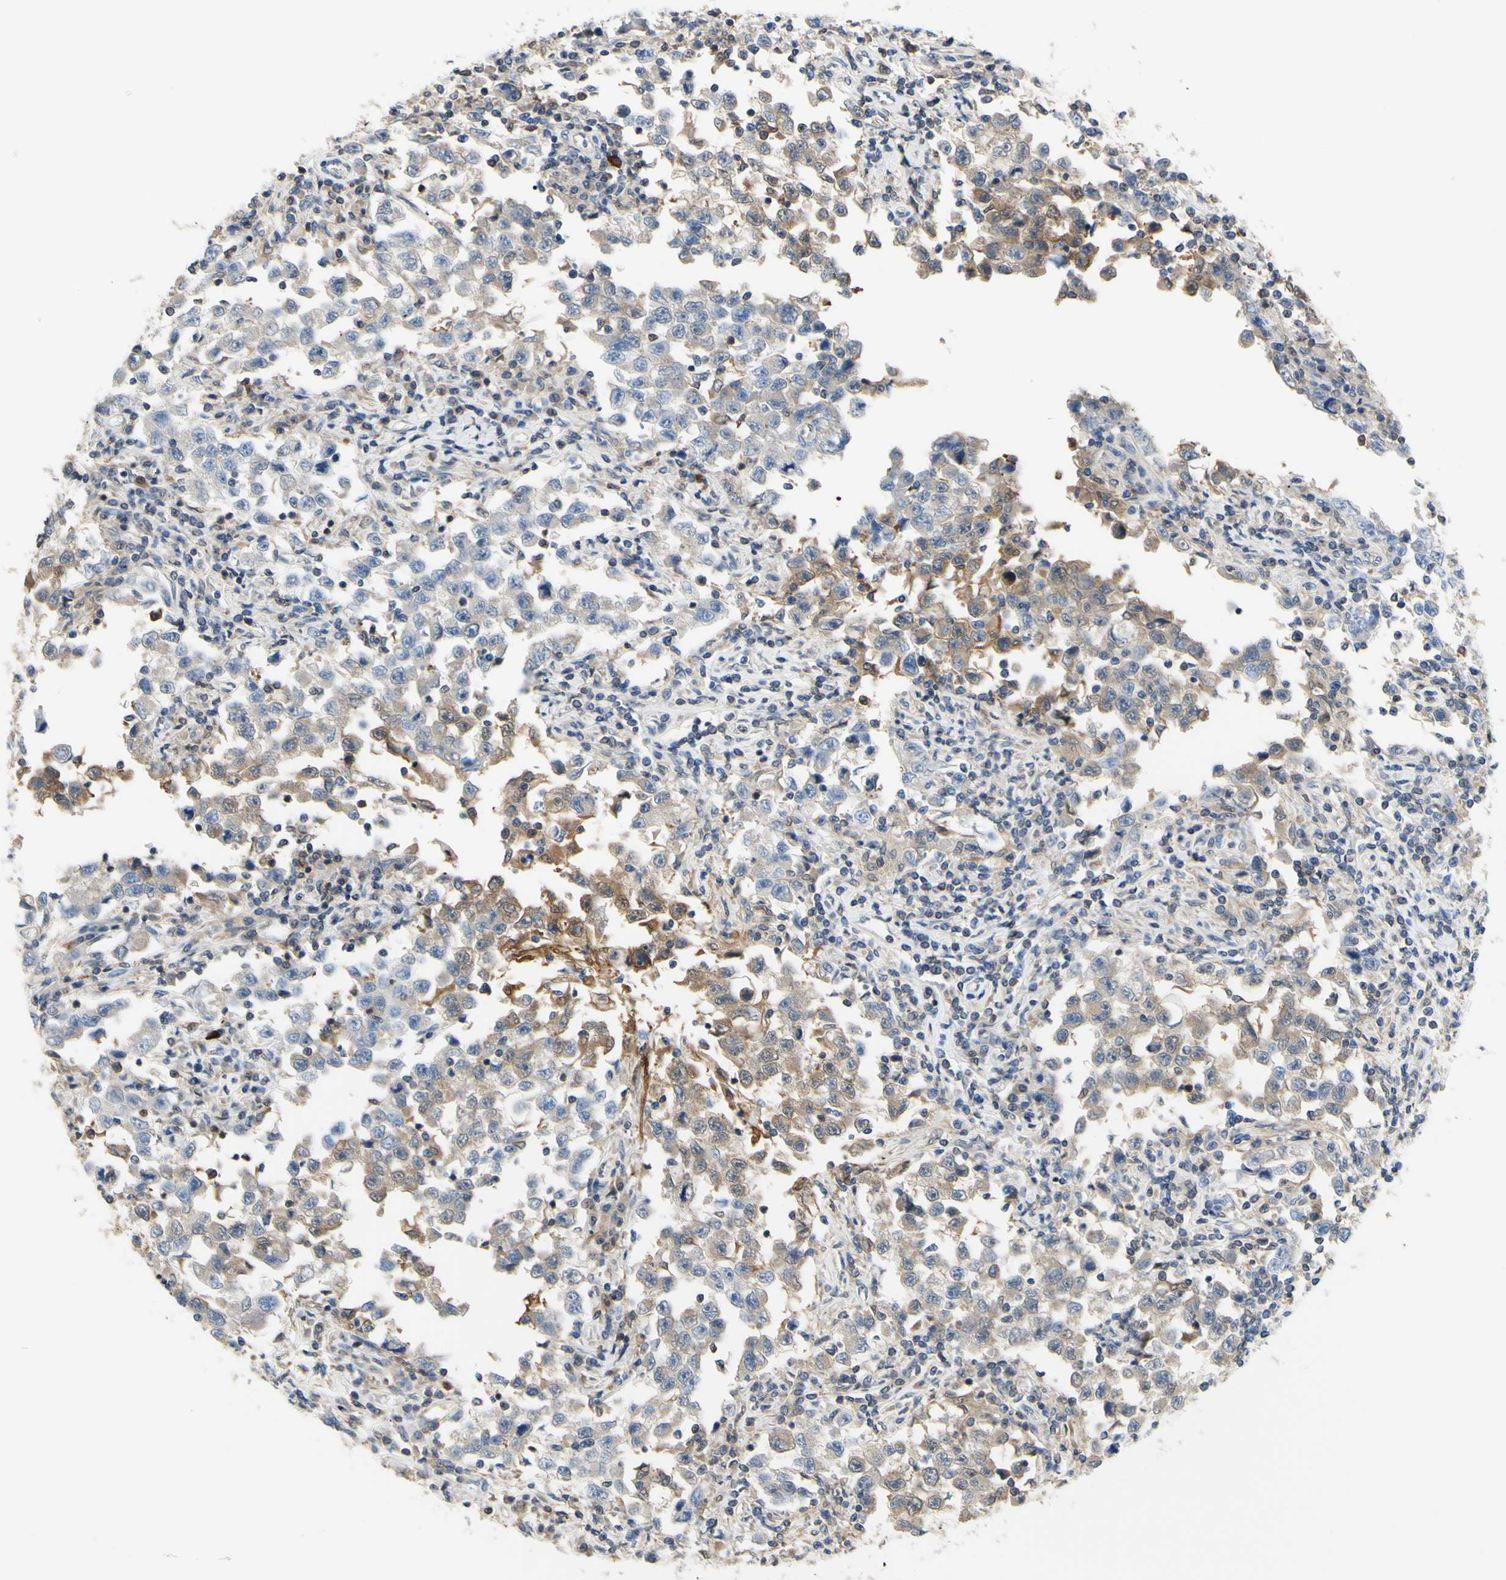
{"staining": {"intensity": "moderate", "quantity": "25%-75%", "location": "cytoplasmic/membranous"}, "tissue": "testis cancer", "cell_type": "Tumor cells", "image_type": "cancer", "snomed": [{"axis": "morphology", "description": "Carcinoma, Embryonal, NOS"}, {"axis": "topography", "description": "Testis"}], "caption": "Immunohistochemical staining of human testis embryonal carcinoma displays medium levels of moderate cytoplasmic/membranous staining in about 25%-75% of tumor cells.", "gene": "UPK3B", "patient": {"sex": "male", "age": 21}}